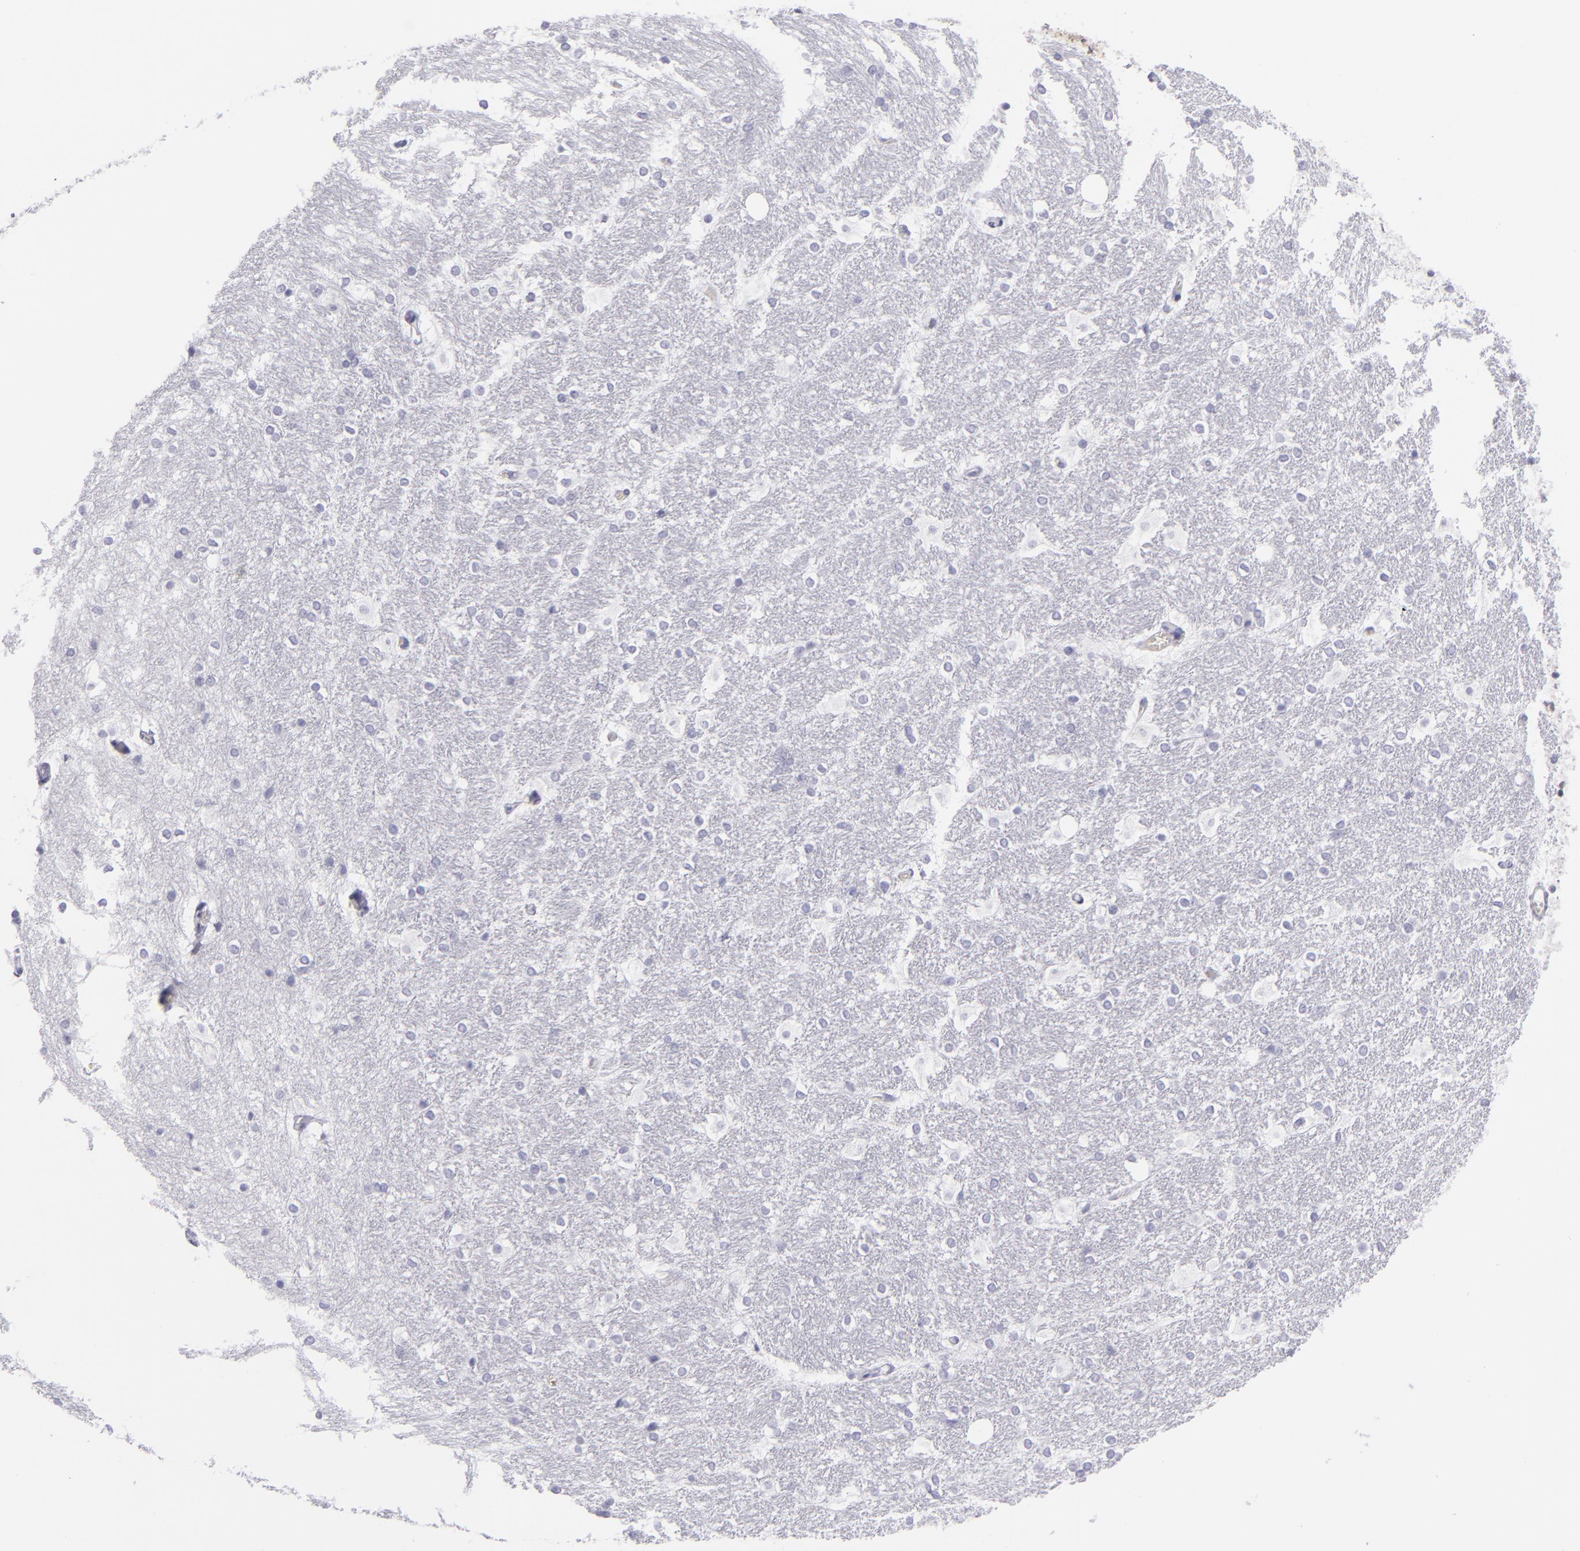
{"staining": {"intensity": "negative", "quantity": "none", "location": "none"}, "tissue": "hippocampus", "cell_type": "Glial cells", "image_type": "normal", "snomed": [{"axis": "morphology", "description": "Normal tissue, NOS"}, {"axis": "topography", "description": "Hippocampus"}], "caption": "Hippocampus stained for a protein using immunohistochemistry demonstrates no expression glial cells.", "gene": "PVALB", "patient": {"sex": "female", "age": 19}}